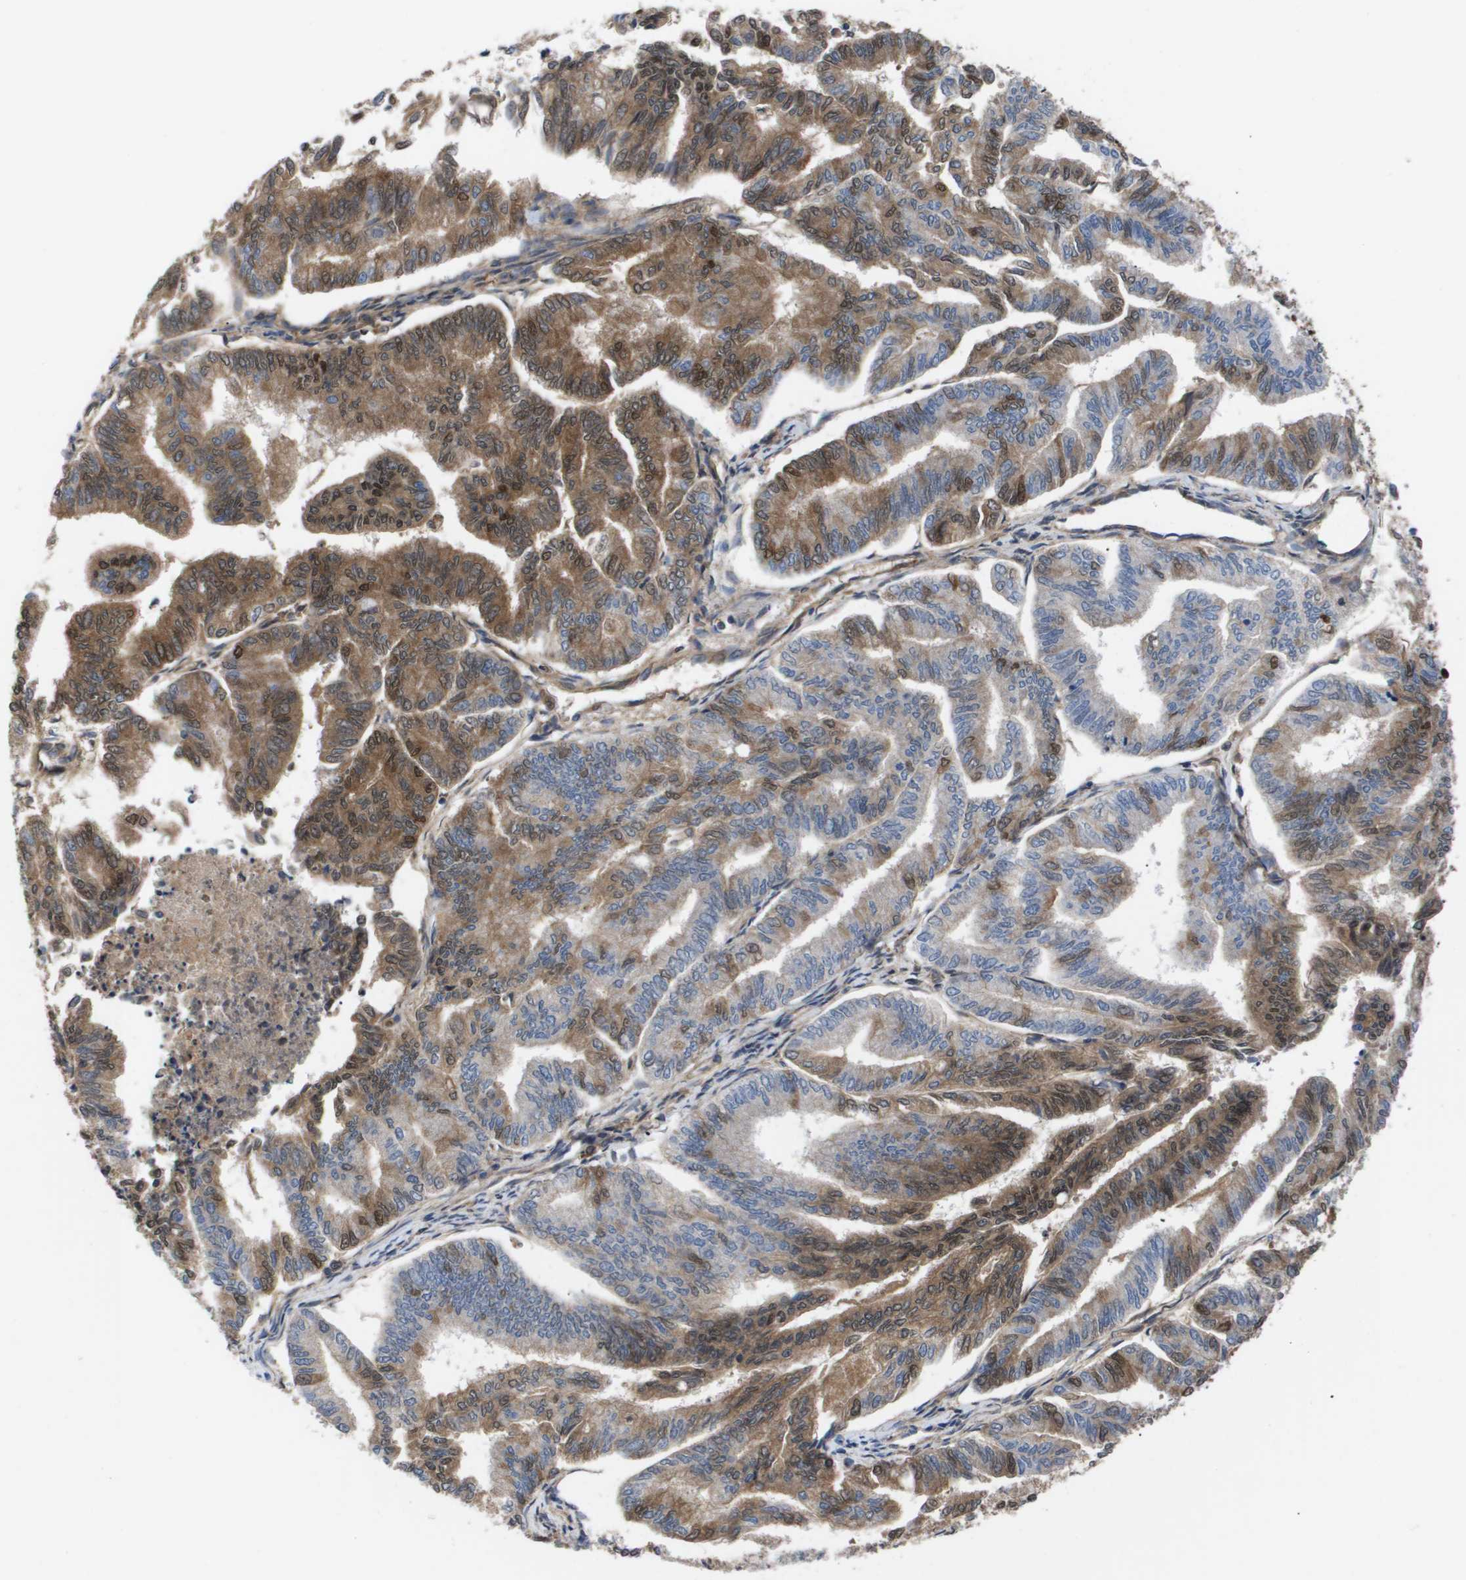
{"staining": {"intensity": "moderate", "quantity": ">75%", "location": "cytoplasmic/membranous"}, "tissue": "endometrial cancer", "cell_type": "Tumor cells", "image_type": "cancer", "snomed": [{"axis": "morphology", "description": "Adenocarcinoma, NOS"}, {"axis": "topography", "description": "Endometrium"}], "caption": "Protein expression analysis of human adenocarcinoma (endometrial) reveals moderate cytoplasmic/membranous positivity in about >75% of tumor cells.", "gene": "SERPINA6", "patient": {"sex": "female", "age": 79}}